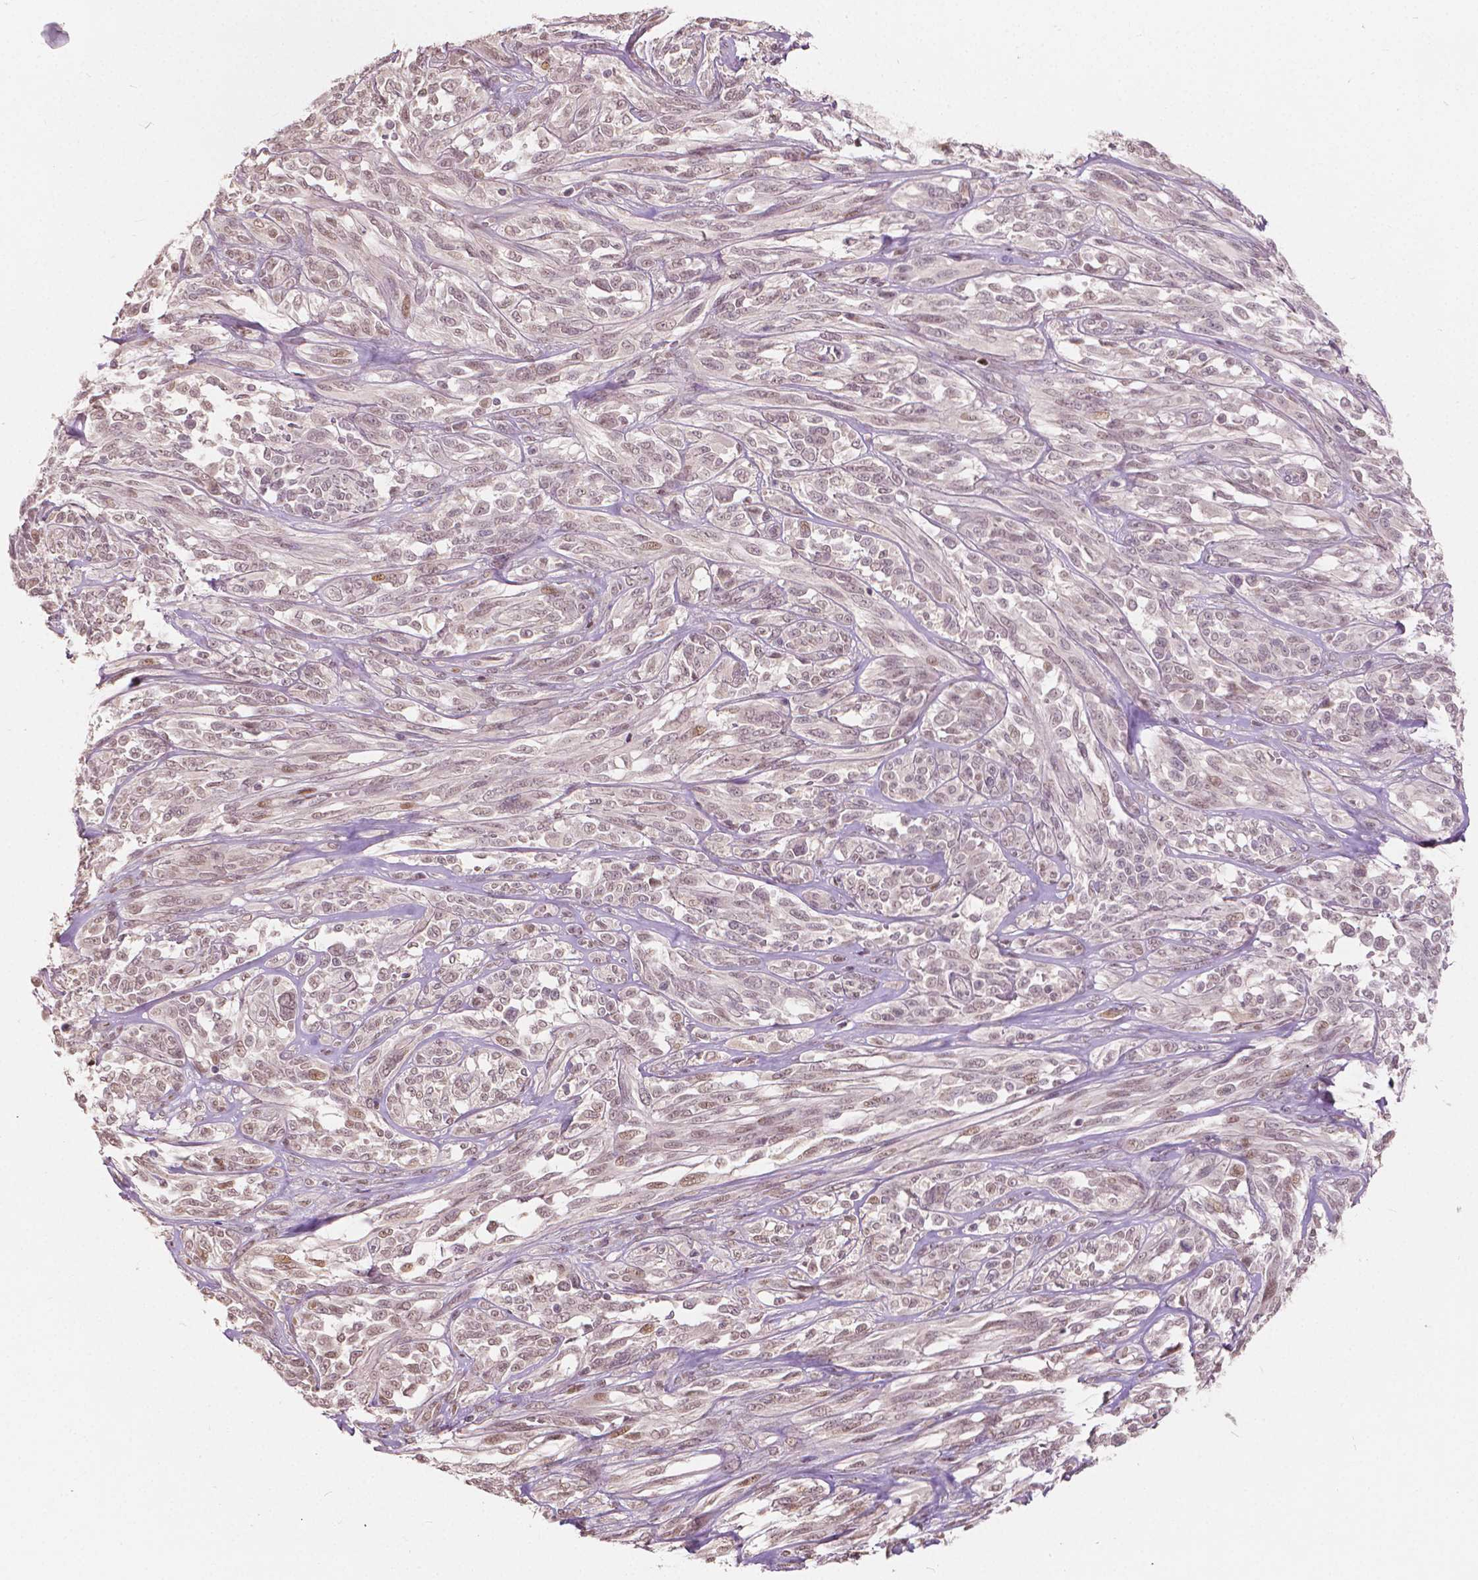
{"staining": {"intensity": "weak", "quantity": ">75%", "location": "nuclear"}, "tissue": "melanoma", "cell_type": "Tumor cells", "image_type": "cancer", "snomed": [{"axis": "morphology", "description": "Malignant melanoma, NOS"}, {"axis": "topography", "description": "Skin"}], "caption": "IHC (DAB (3,3'-diaminobenzidine)) staining of malignant melanoma demonstrates weak nuclear protein positivity in about >75% of tumor cells. (Brightfield microscopy of DAB IHC at high magnification).", "gene": "HOXA10", "patient": {"sex": "female", "age": 91}}